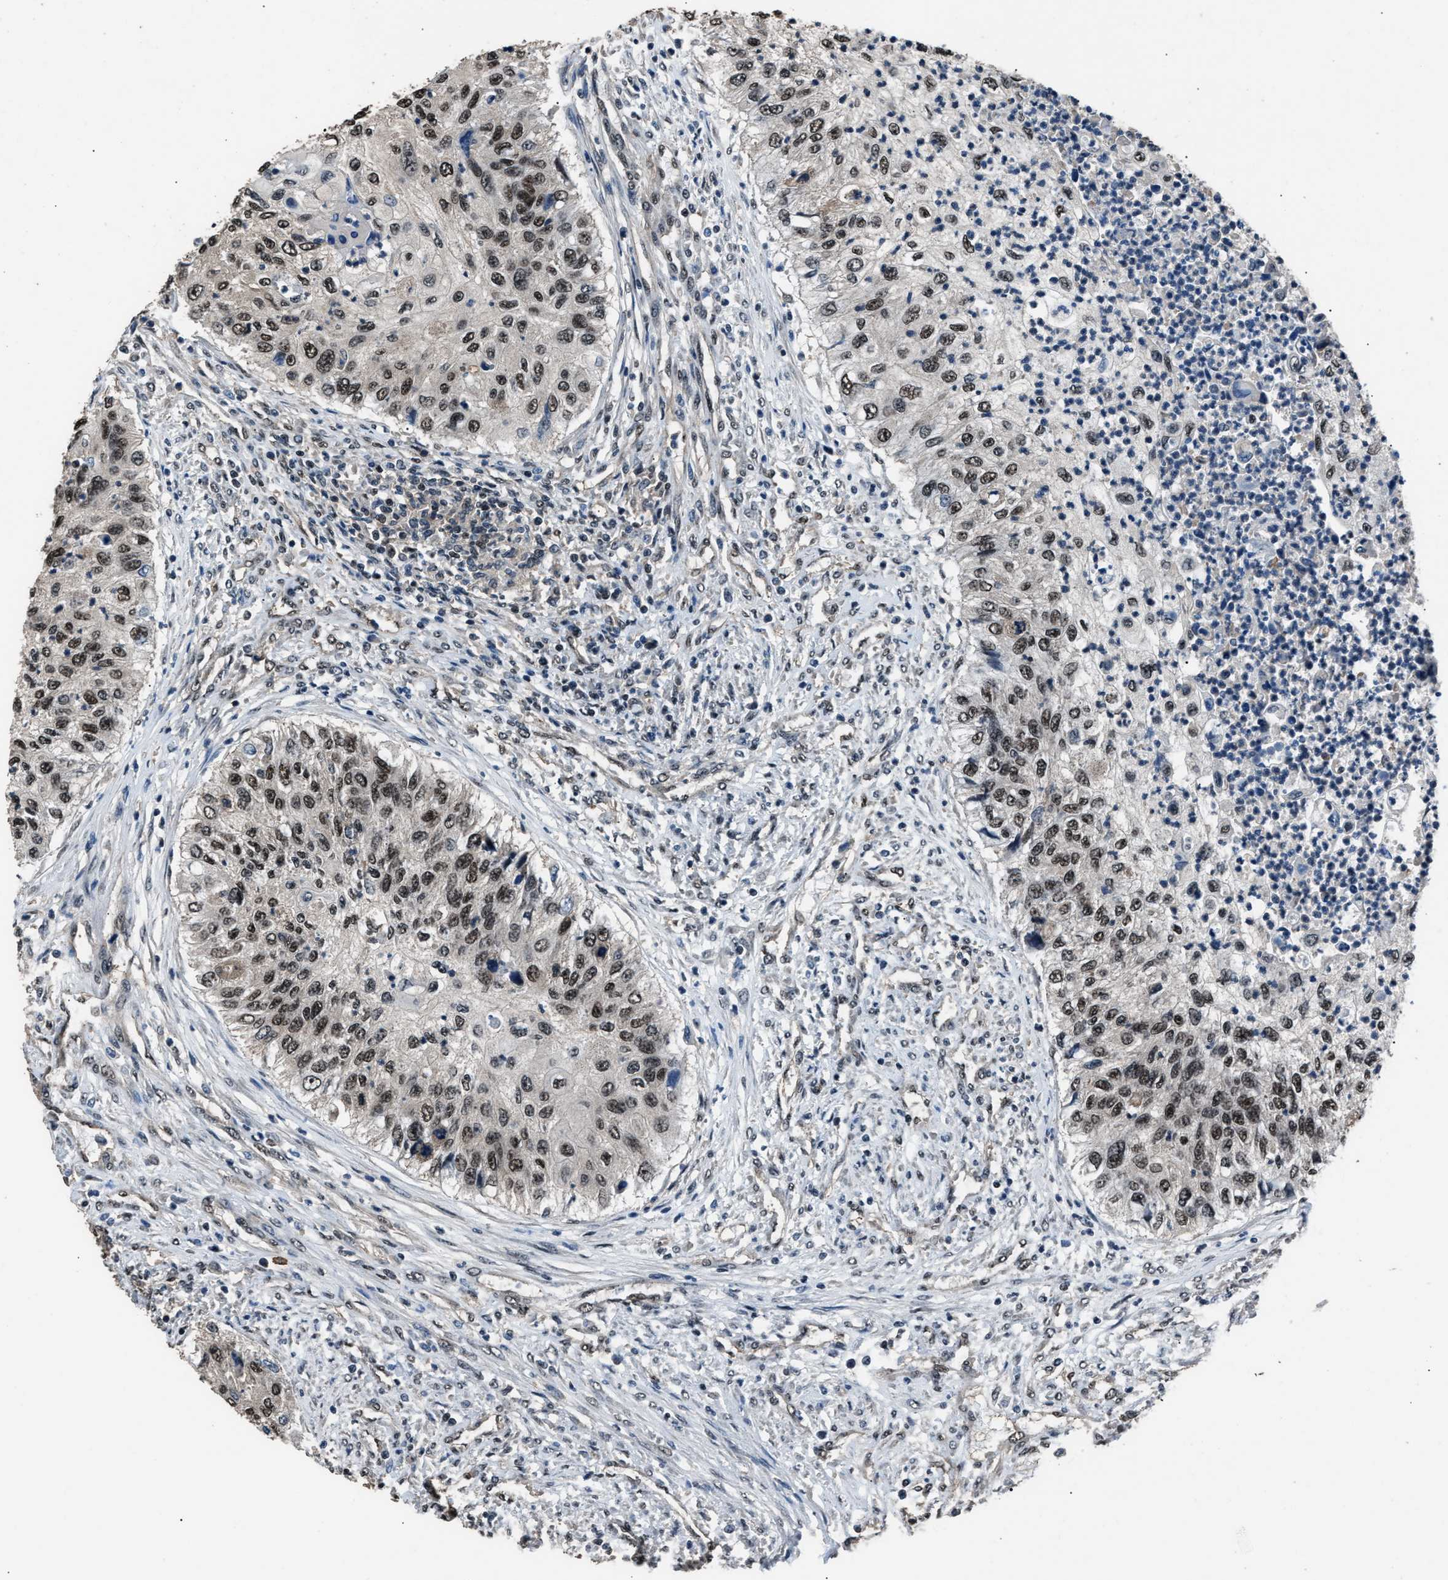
{"staining": {"intensity": "moderate", "quantity": ">75%", "location": "nuclear"}, "tissue": "urothelial cancer", "cell_type": "Tumor cells", "image_type": "cancer", "snomed": [{"axis": "morphology", "description": "Urothelial carcinoma, High grade"}, {"axis": "topography", "description": "Urinary bladder"}], "caption": "High-grade urothelial carcinoma stained with DAB (3,3'-diaminobenzidine) immunohistochemistry shows medium levels of moderate nuclear staining in about >75% of tumor cells. The staining was performed using DAB to visualize the protein expression in brown, while the nuclei were stained in blue with hematoxylin (Magnification: 20x).", "gene": "DFFA", "patient": {"sex": "female", "age": 60}}